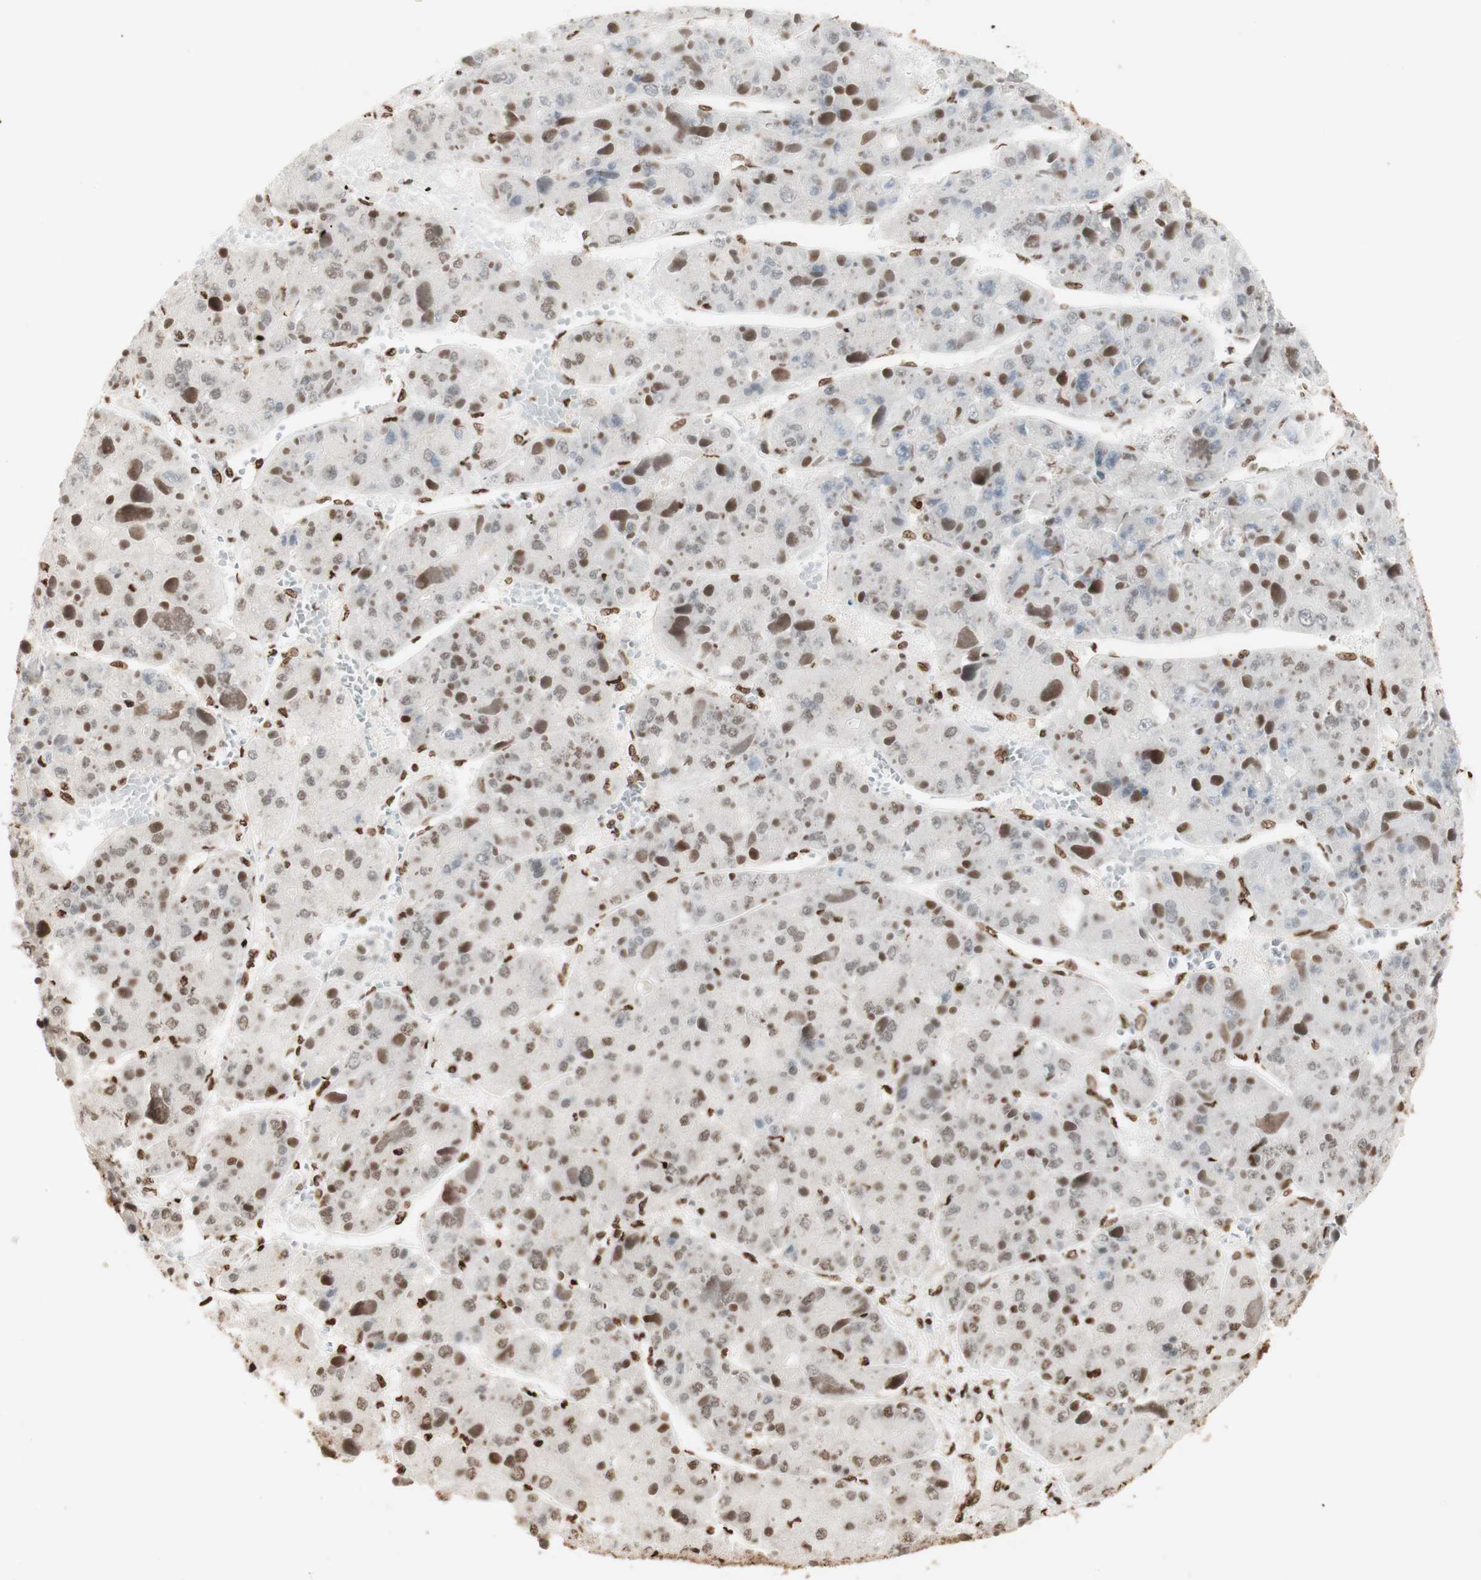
{"staining": {"intensity": "moderate", "quantity": "25%-75%", "location": "nuclear"}, "tissue": "liver cancer", "cell_type": "Tumor cells", "image_type": "cancer", "snomed": [{"axis": "morphology", "description": "Carcinoma, Hepatocellular, NOS"}, {"axis": "topography", "description": "Liver"}], "caption": "A micrograph of hepatocellular carcinoma (liver) stained for a protein displays moderate nuclear brown staining in tumor cells.", "gene": "HNRNPA2B1", "patient": {"sex": "female", "age": 73}}